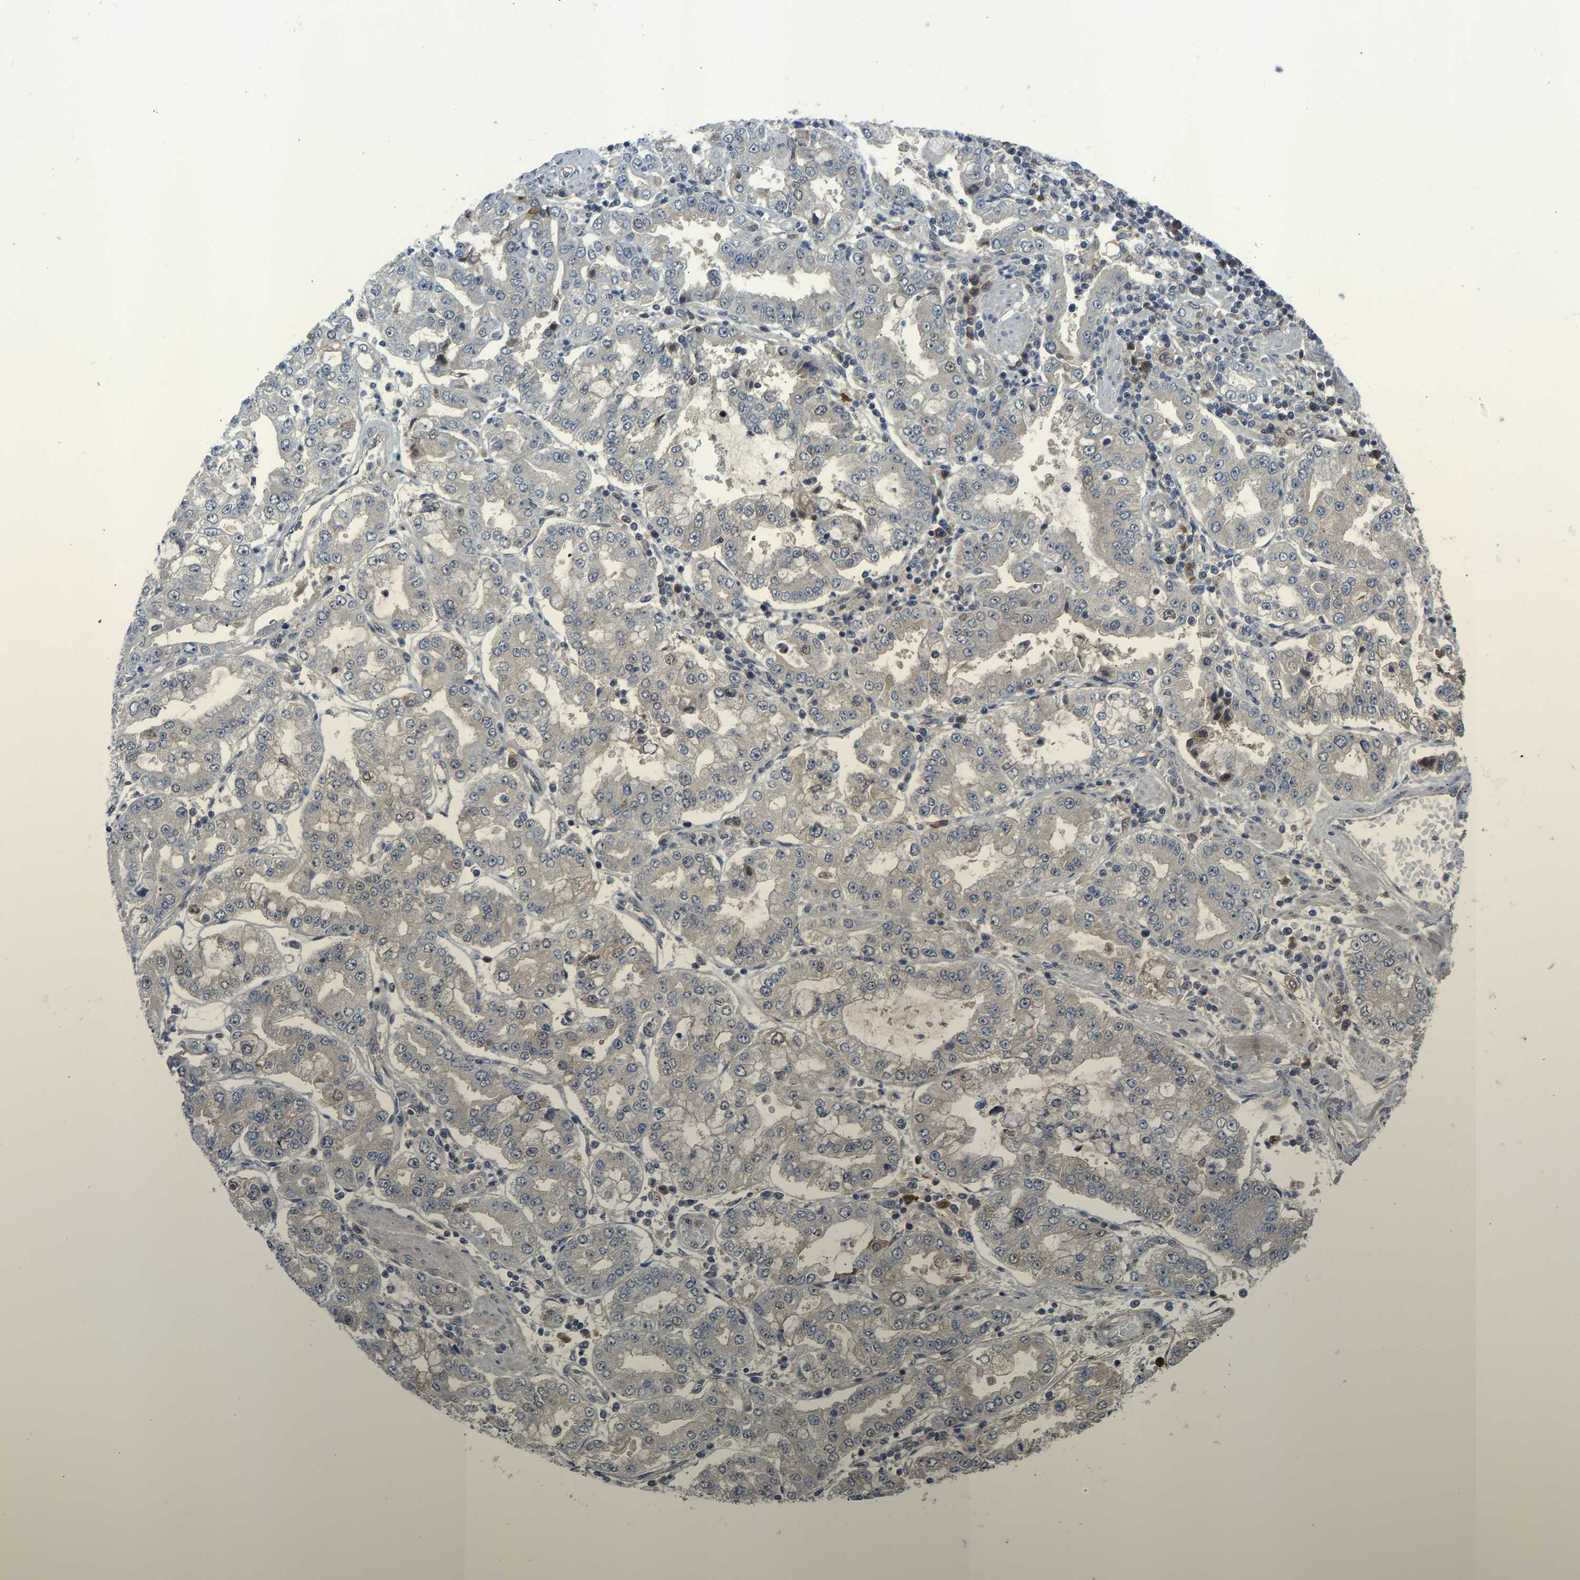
{"staining": {"intensity": "negative", "quantity": "none", "location": "none"}, "tissue": "stomach cancer", "cell_type": "Tumor cells", "image_type": "cancer", "snomed": [{"axis": "morphology", "description": "Adenocarcinoma, NOS"}, {"axis": "topography", "description": "Stomach"}], "caption": "Tumor cells show no significant protein expression in stomach cancer.", "gene": "ZNF251", "patient": {"sex": "male", "age": 76}}